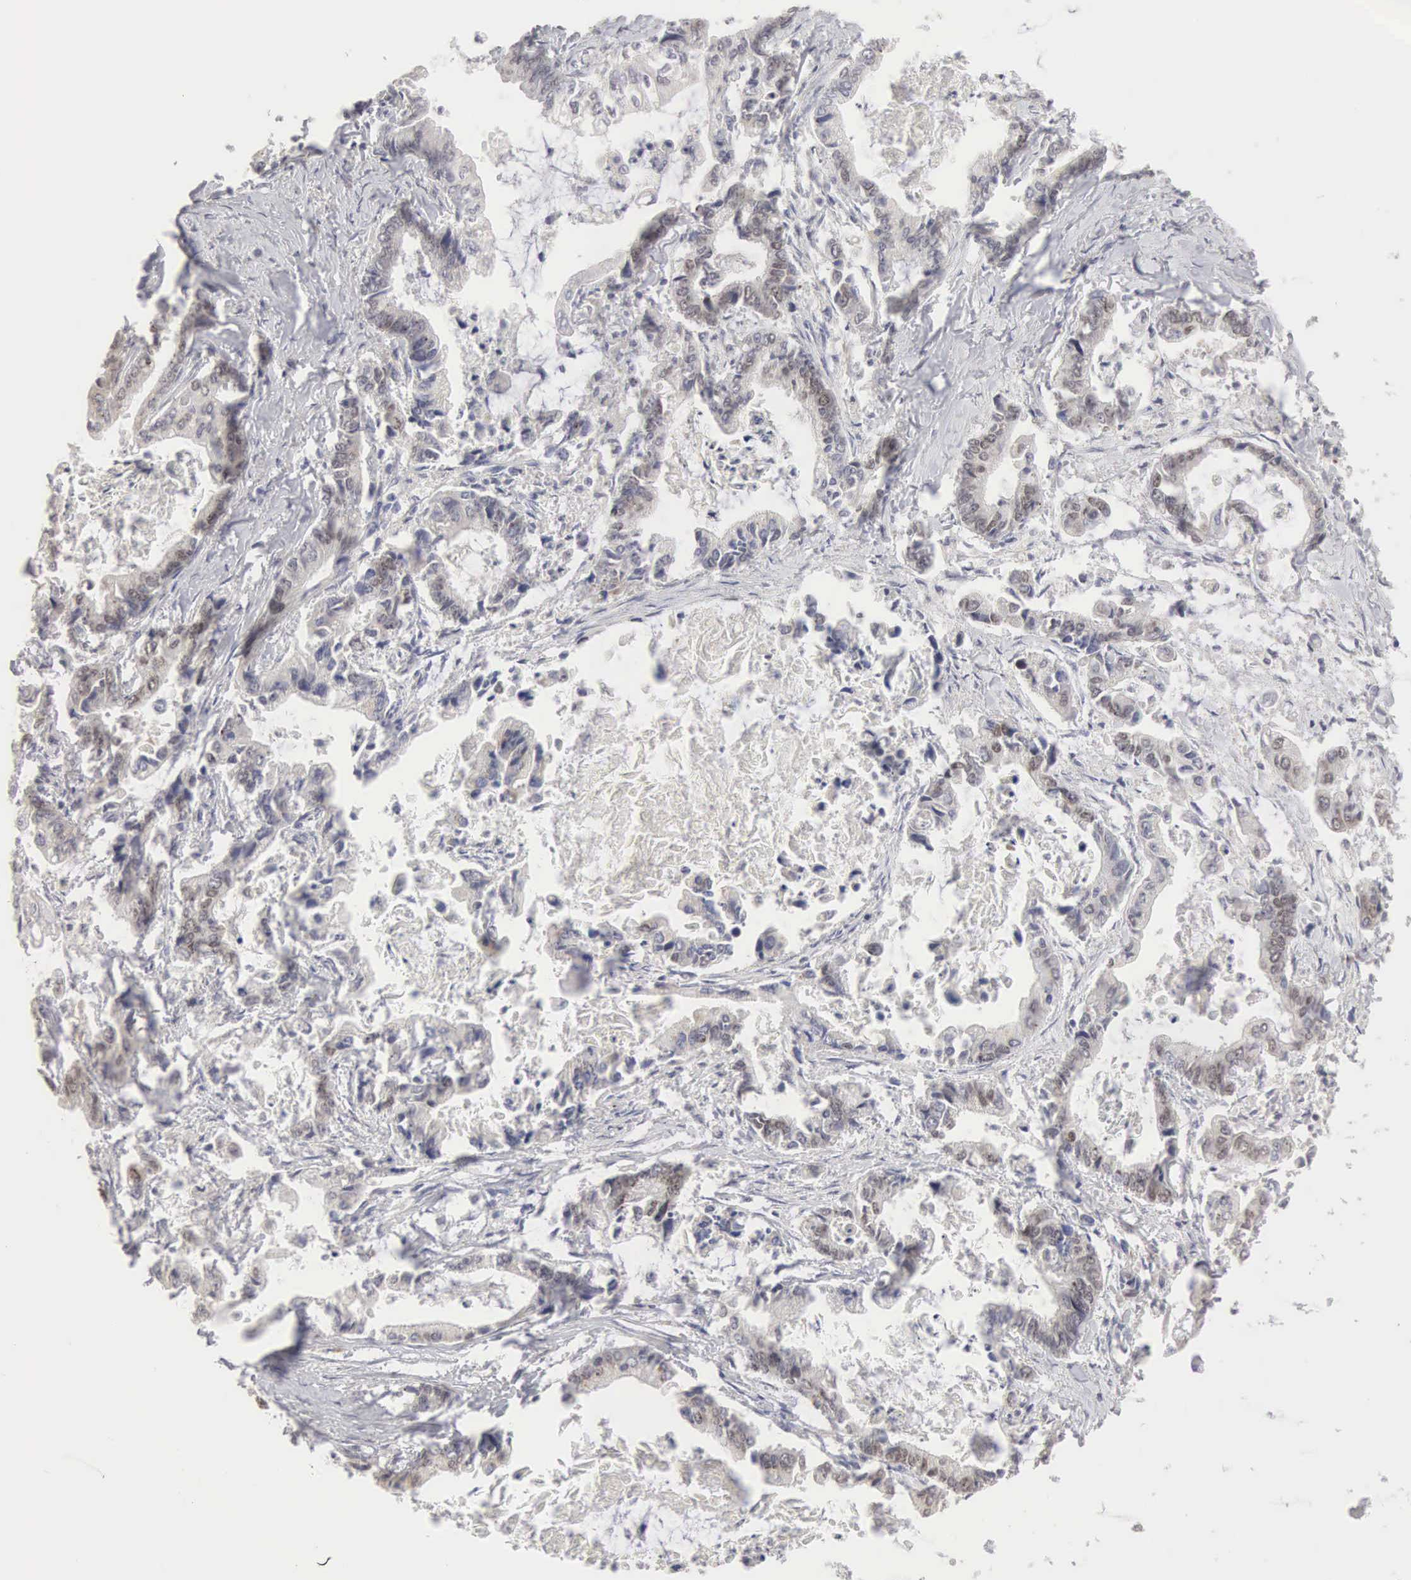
{"staining": {"intensity": "weak", "quantity": "25%-75%", "location": "cytoplasmic/membranous"}, "tissue": "stomach cancer", "cell_type": "Tumor cells", "image_type": "cancer", "snomed": [{"axis": "morphology", "description": "Adenocarcinoma, NOS"}, {"axis": "topography", "description": "Stomach, upper"}], "caption": "Brown immunohistochemical staining in adenocarcinoma (stomach) shows weak cytoplasmic/membranous positivity in about 25%-75% of tumor cells. Using DAB (brown) and hematoxylin (blue) stains, captured at high magnification using brightfield microscopy.", "gene": "HMOX1", "patient": {"sex": "male", "age": 80}}